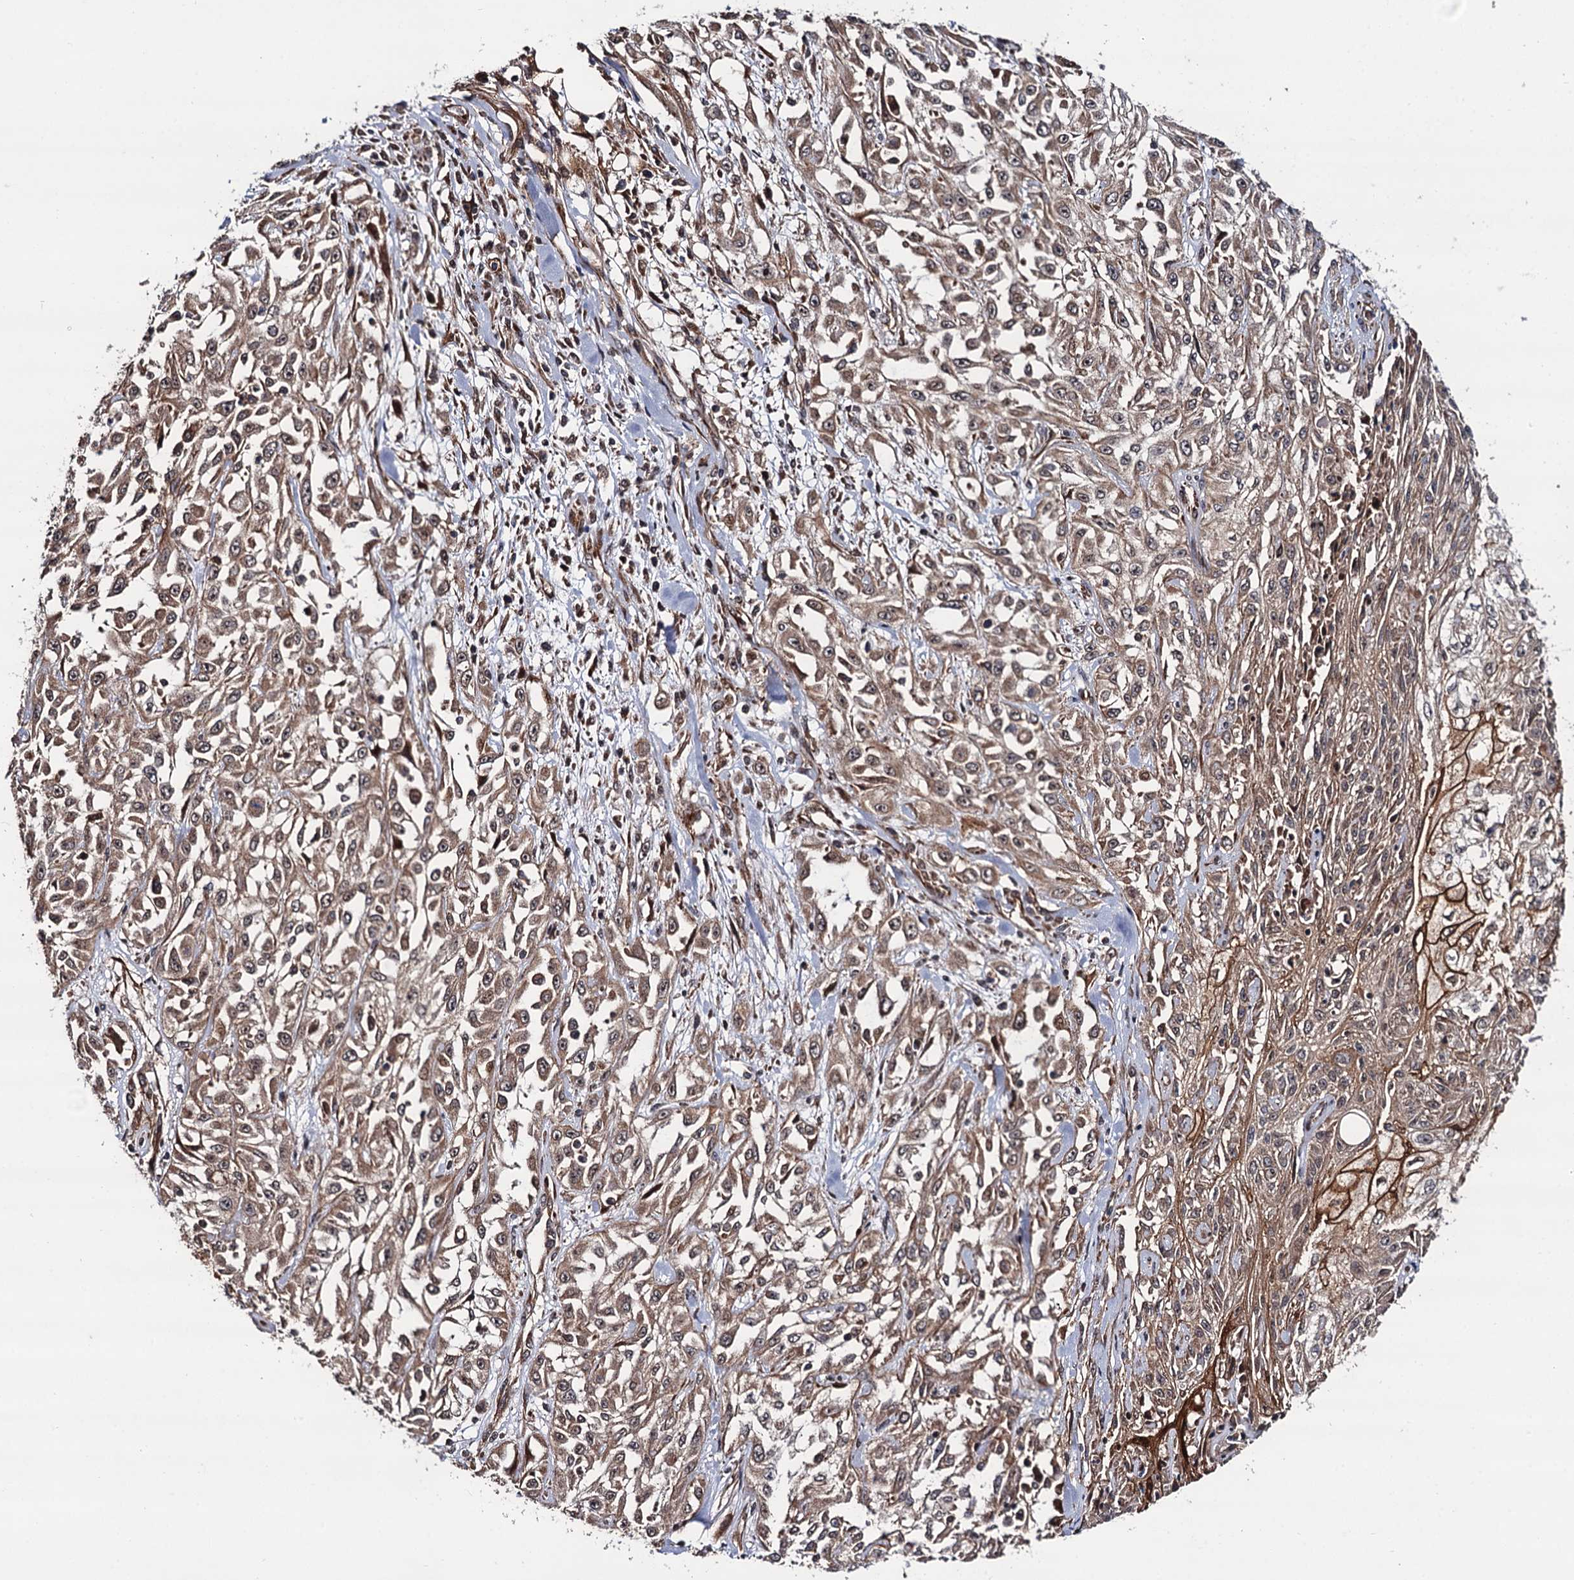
{"staining": {"intensity": "weak", "quantity": ">75%", "location": "cytoplasmic/membranous"}, "tissue": "skin cancer", "cell_type": "Tumor cells", "image_type": "cancer", "snomed": [{"axis": "morphology", "description": "Squamous cell carcinoma, NOS"}, {"axis": "morphology", "description": "Squamous cell carcinoma, metastatic, NOS"}, {"axis": "topography", "description": "Skin"}, {"axis": "topography", "description": "Lymph node"}], "caption": "Skin cancer was stained to show a protein in brown. There is low levels of weak cytoplasmic/membranous staining in approximately >75% of tumor cells. (IHC, brightfield microscopy, high magnification).", "gene": "FSIP1", "patient": {"sex": "male", "age": 75}}